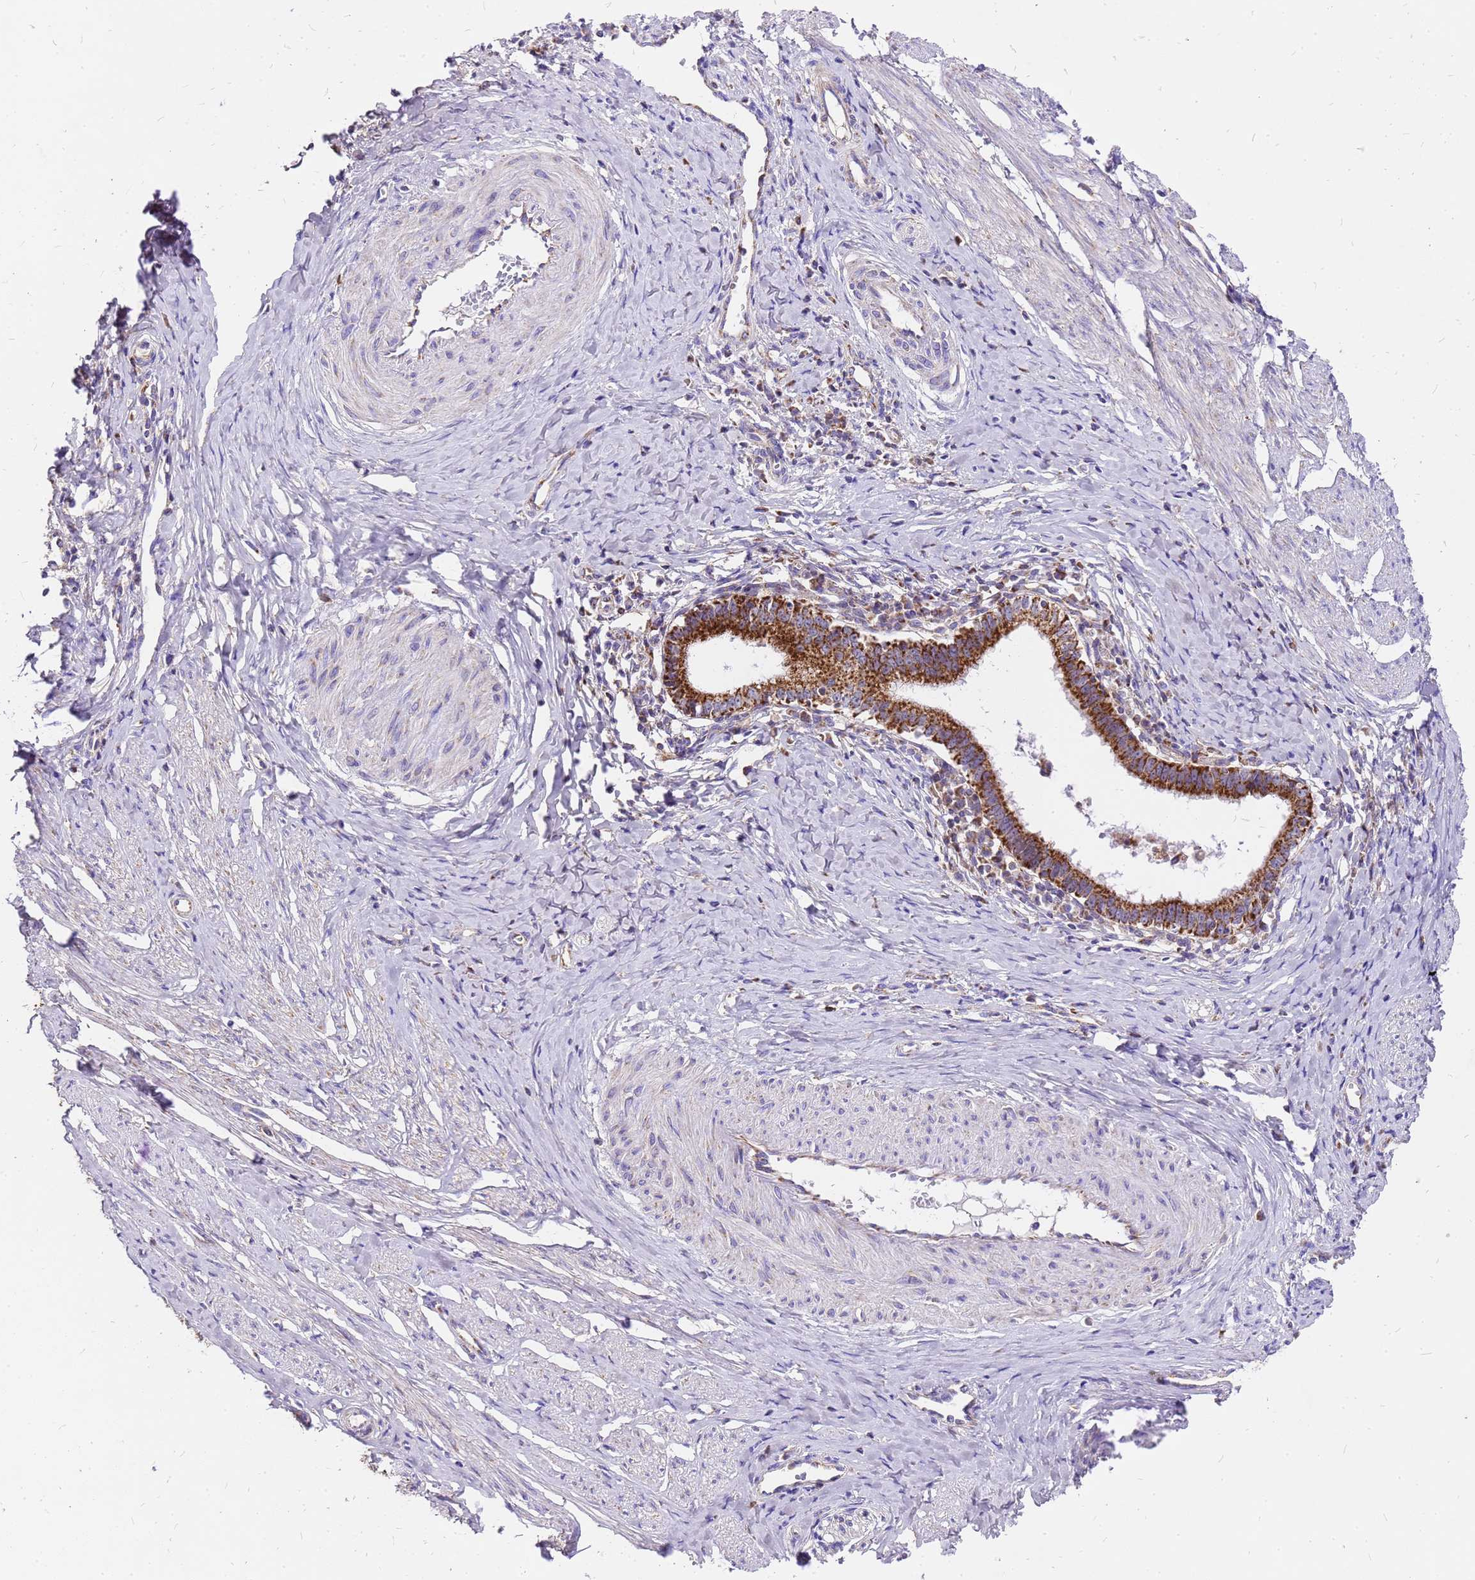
{"staining": {"intensity": "strong", "quantity": ">75%", "location": "cytoplasmic/membranous"}, "tissue": "cervical cancer", "cell_type": "Tumor cells", "image_type": "cancer", "snomed": [{"axis": "morphology", "description": "Adenocarcinoma, NOS"}, {"axis": "topography", "description": "Cervix"}], "caption": "This is an image of immunohistochemistry staining of adenocarcinoma (cervical), which shows strong positivity in the cytoplasmic/membranous of tumor cells.", "gene": "MRPS26", "patient": {"sex": "female", "age": 36}}